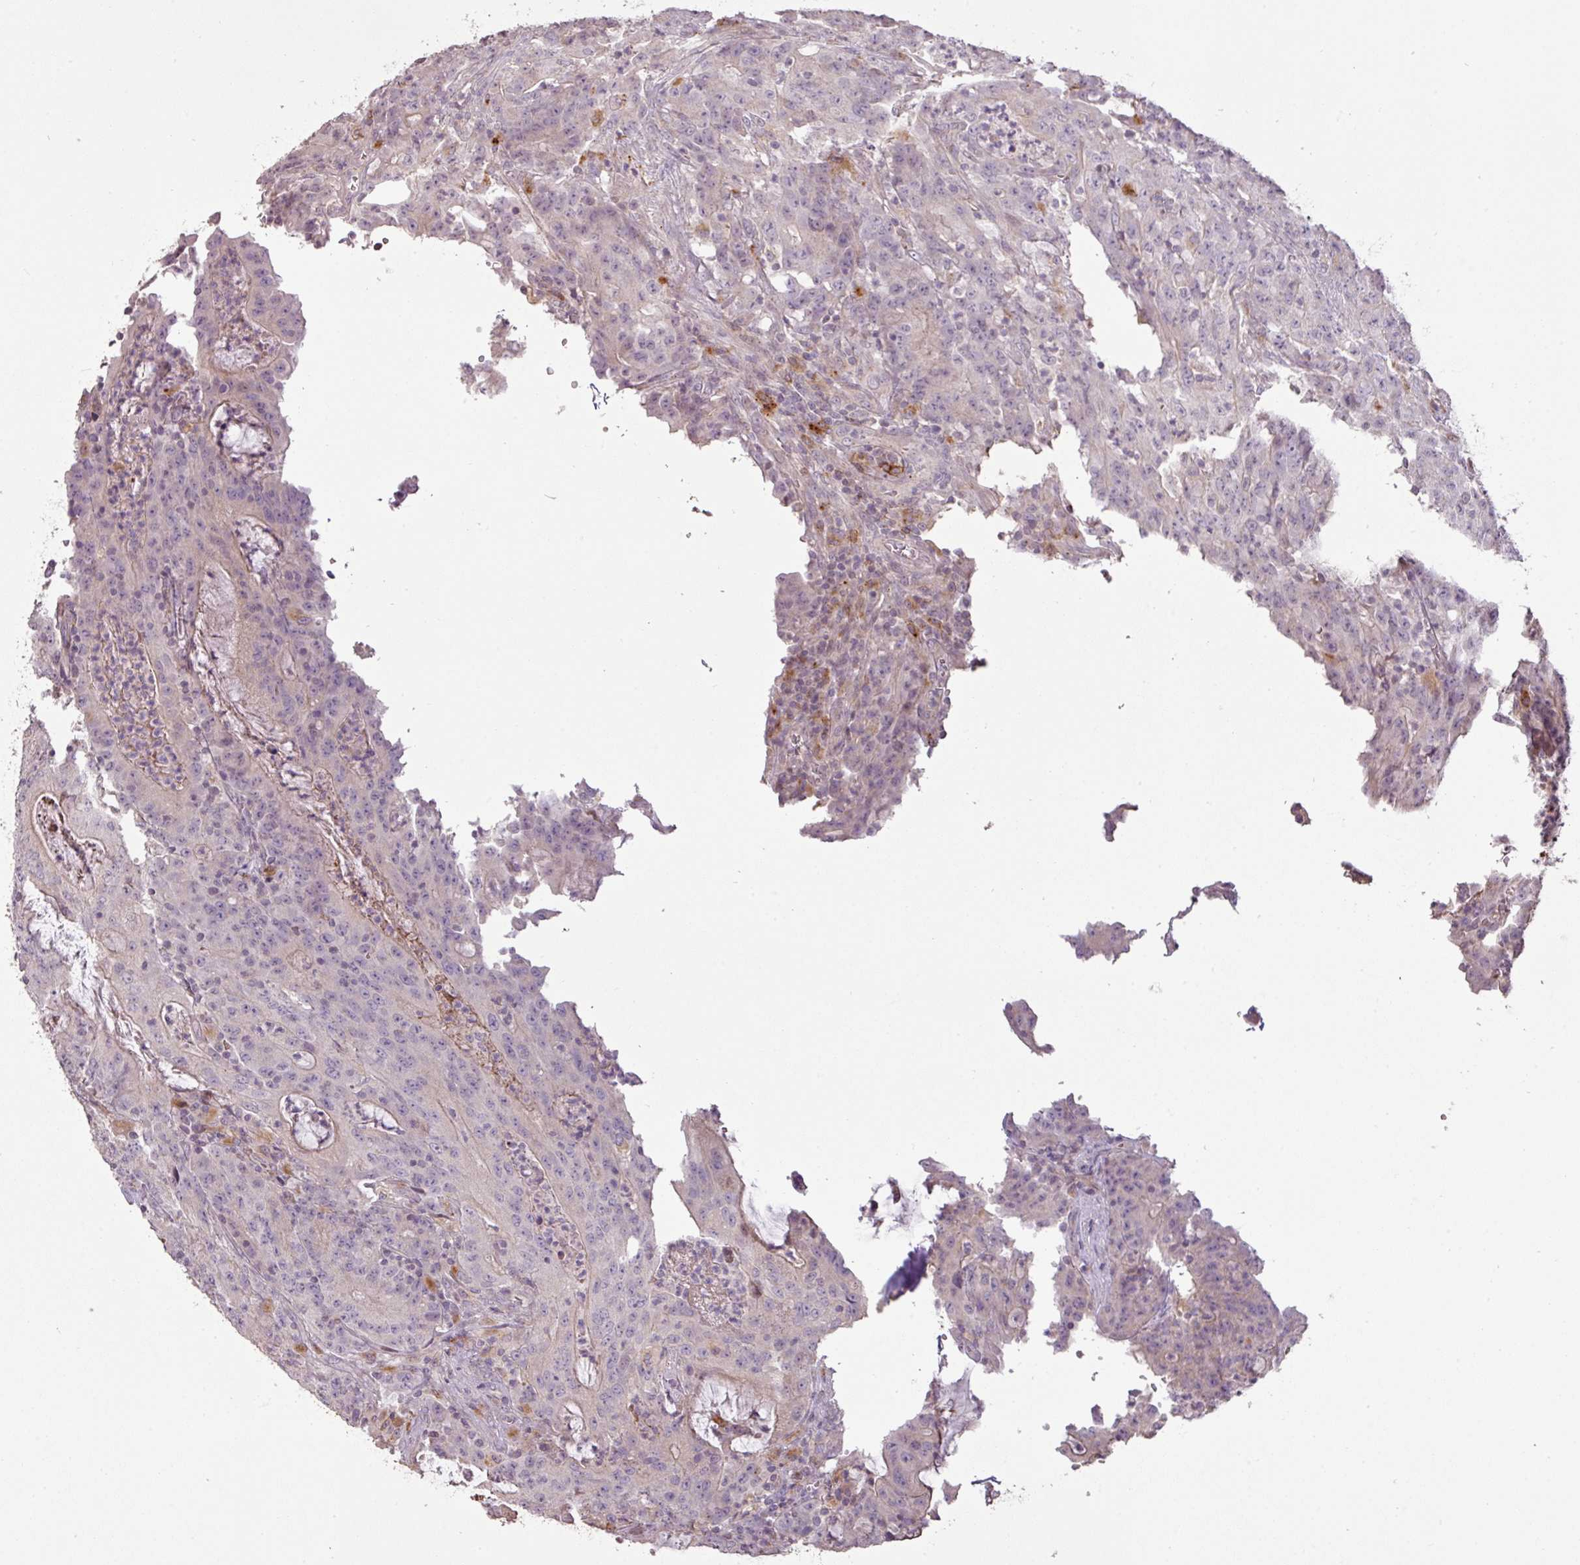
{"staining": {"intensity": "weak", "quantity": "<25%", "location": "cytoplasmic/membranous"}, "tissue": "colorectal cancer", "cell_type": "Tumor cells", "image_type": "cancer", "snomed": [{"axis": "morphology", "description": "Adenocarcinoma, NOS"}, {"axis": "topography", "description": "Colon"}], "caption": "A high-resolution micrograph shows immunohistochemistry staining of colorectal adenocarcinoma, which shows no significant staining in tumor cells.", "gene": "CXCR5", "patient": {"sex": "male", "age": 83}}